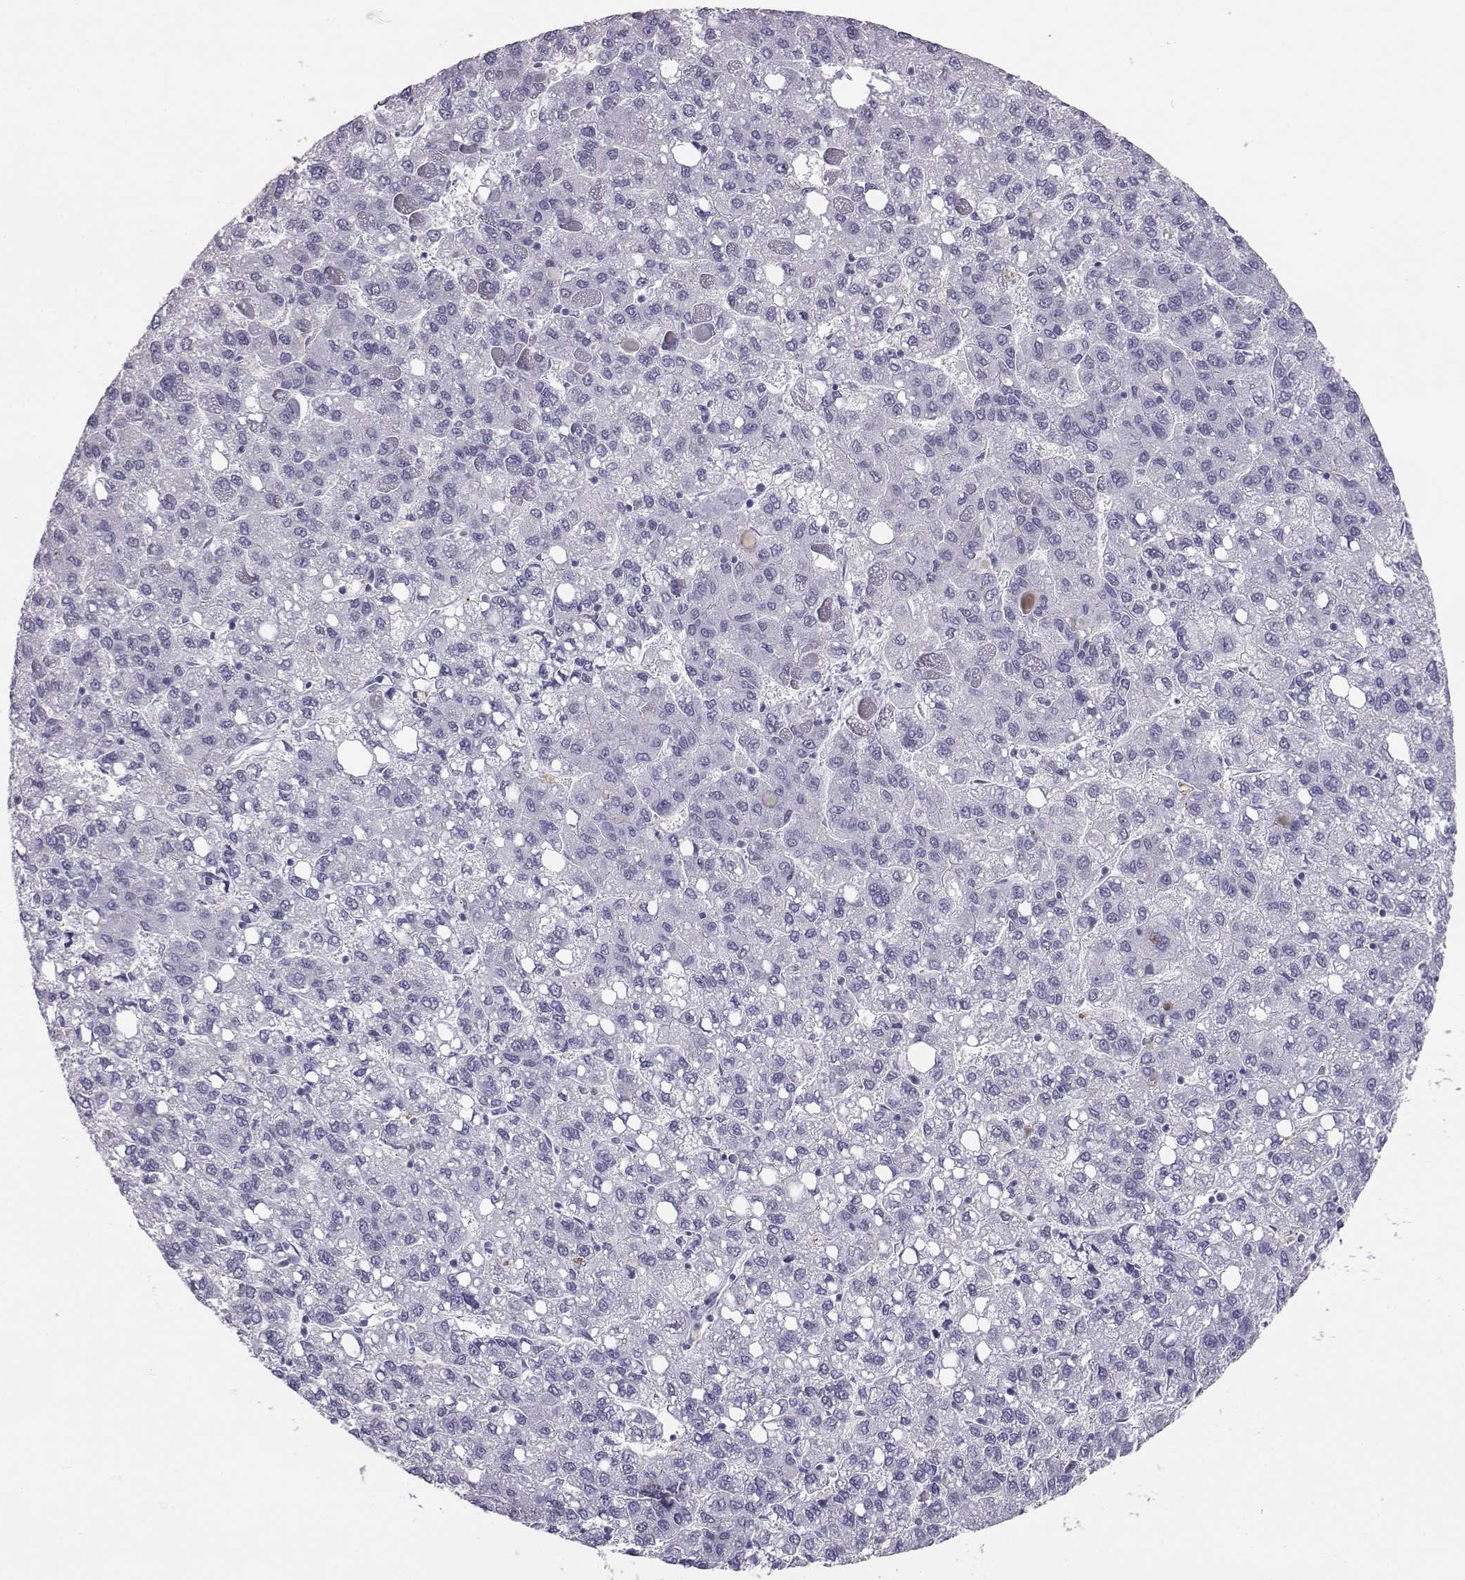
{"staining": {"intensity": "negative", "quantity": "none", "location": "none"}, "tissue": "liver cancer", "cell_type": "Tumor cells", "image_type": "cancer", "snomed": [{"axis": "morphology", "description": "Carcinoma, Hepatocellular, NOS"}, {"axis": "topography", "description": "Liver"}], "caption": "Immunohistochemistry (IHC) histopathology image of liver cancer (hepatocellular carcinoma) stained for a protein (brown), which shows no expression in tumor cells.", "gene": "ITLN2", "patient": {"sex": "female", "age": 82}}